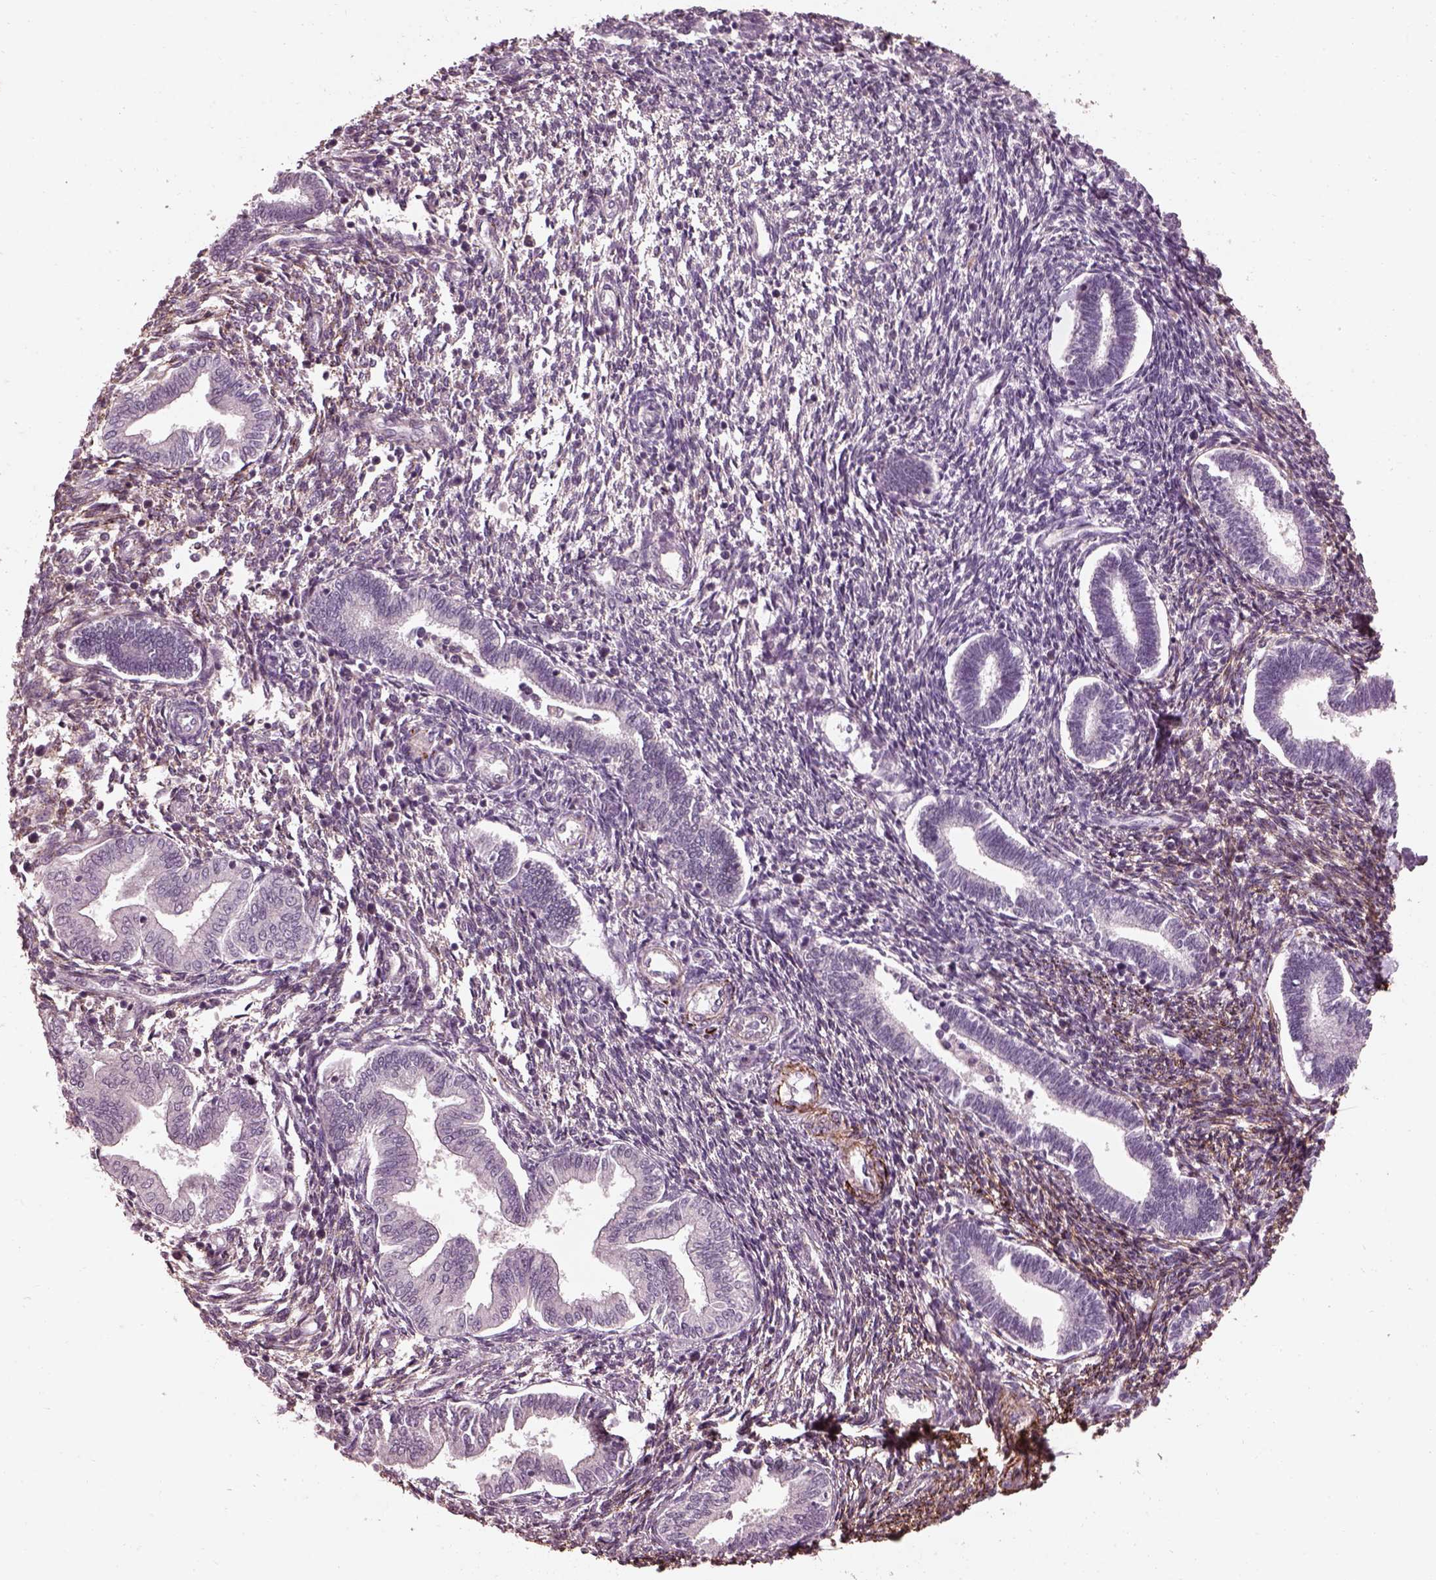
{"staining": {"intensity": "weak", "quantity": "<25%", "location": "cytoplasmic/membranous"}, "tissue": "endometrium", "cell_type": "Cells in endometrial stroma", "image_type": "normal", "snomed": [{"axis": "morphology", "description": "Normal tissue, NOS"}, {"axis": "topography", "description": "Endometrium"}], "caption": "Unremarkable endometrium was stained to show a protein in brown. There is no significant positivity in cells in endometrial stroma.", "gene": "EFEMP1", "patient": {"sex": "female", "age": 42}}